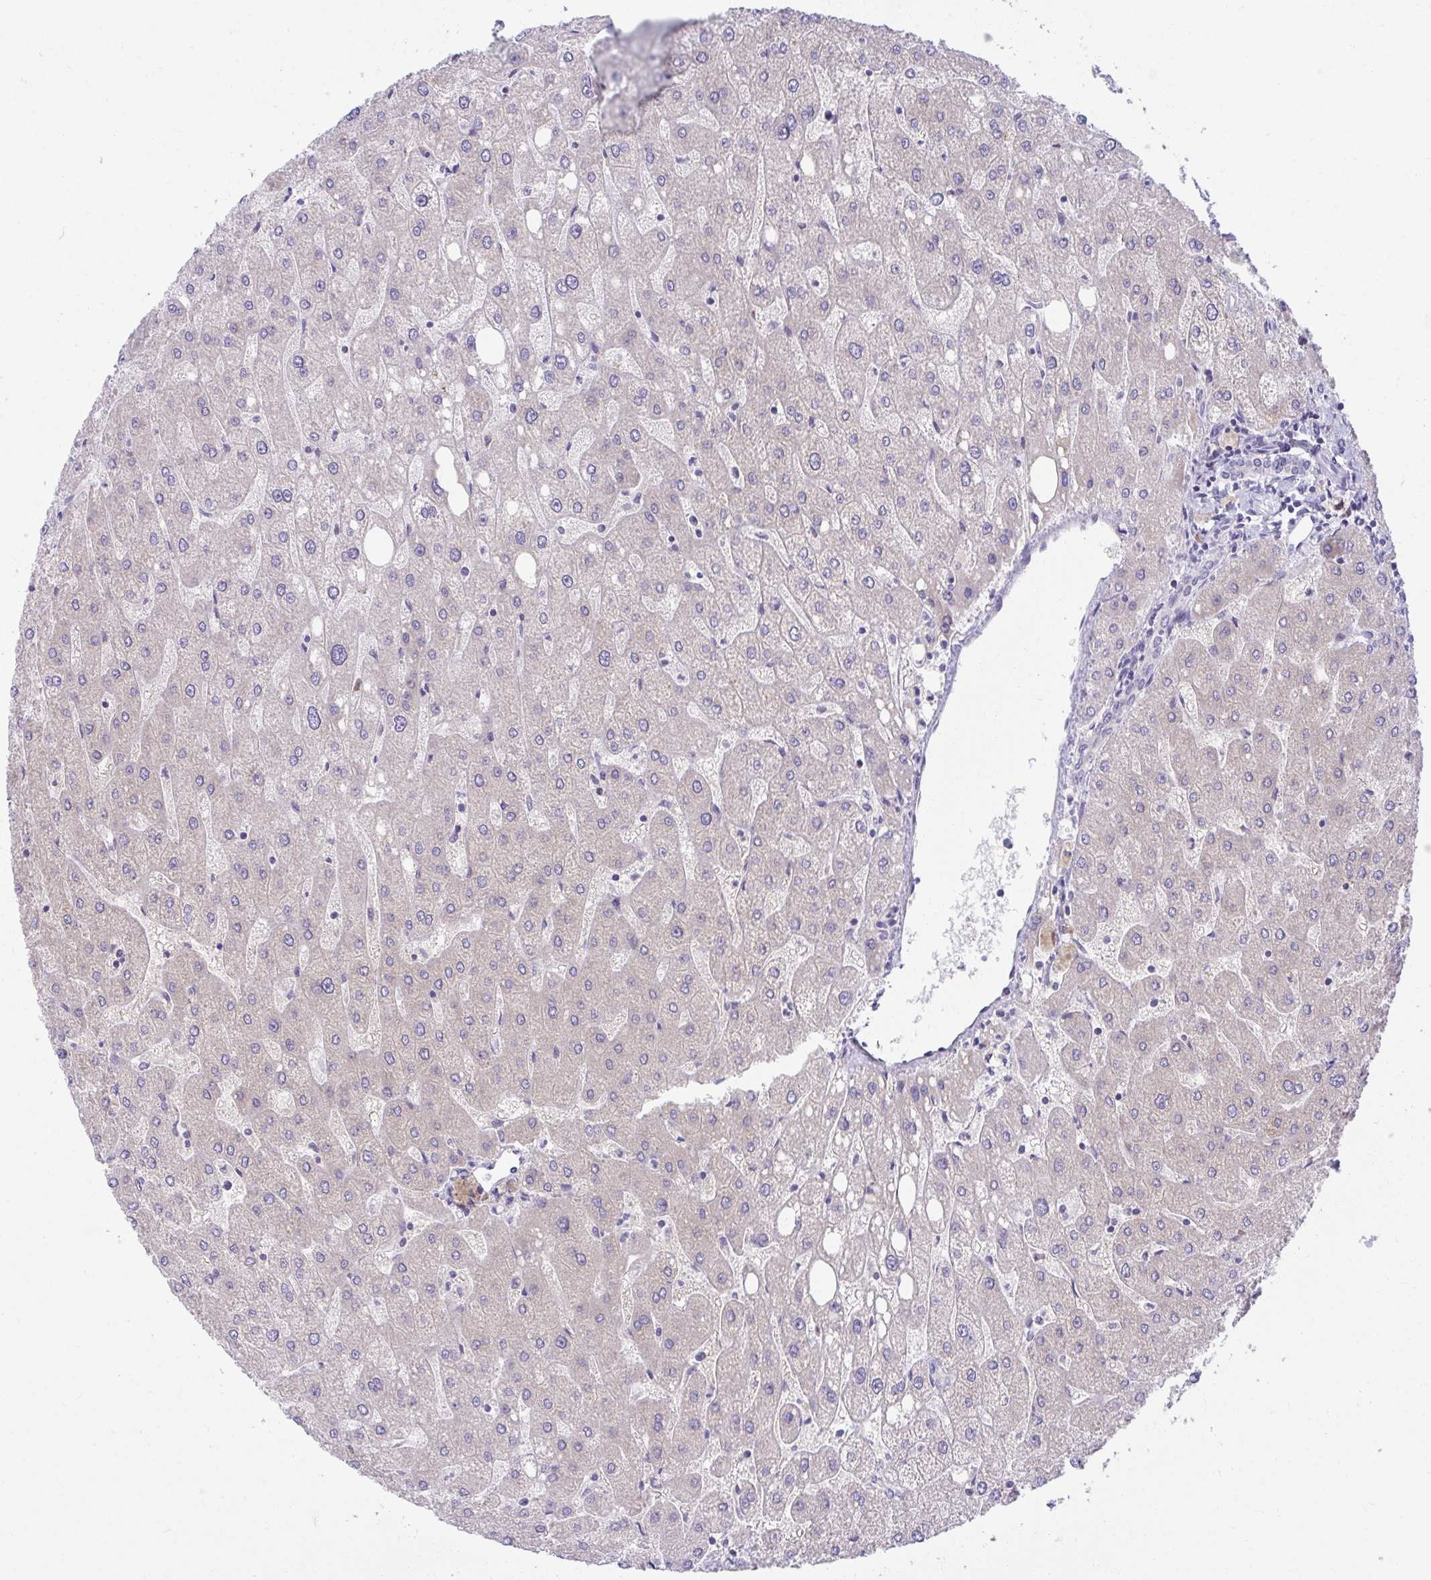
{"staining": {"intensity": "negative", "quantity": "none", "location": "none"}, "tissue": "liver", "cell_type": "Cholangiocytes", "image_type": "normal", "snomed": [{"axis": "morphology", "description": "Normal tissue, NOS"}, {"axis": "topography", "description": "Liver"}], "caption": "The image demonstrates no staining of cholangiocytes in unremarkable liver.", "gene": "FASLG", "patient": {"sex": "male", "age": 67}}